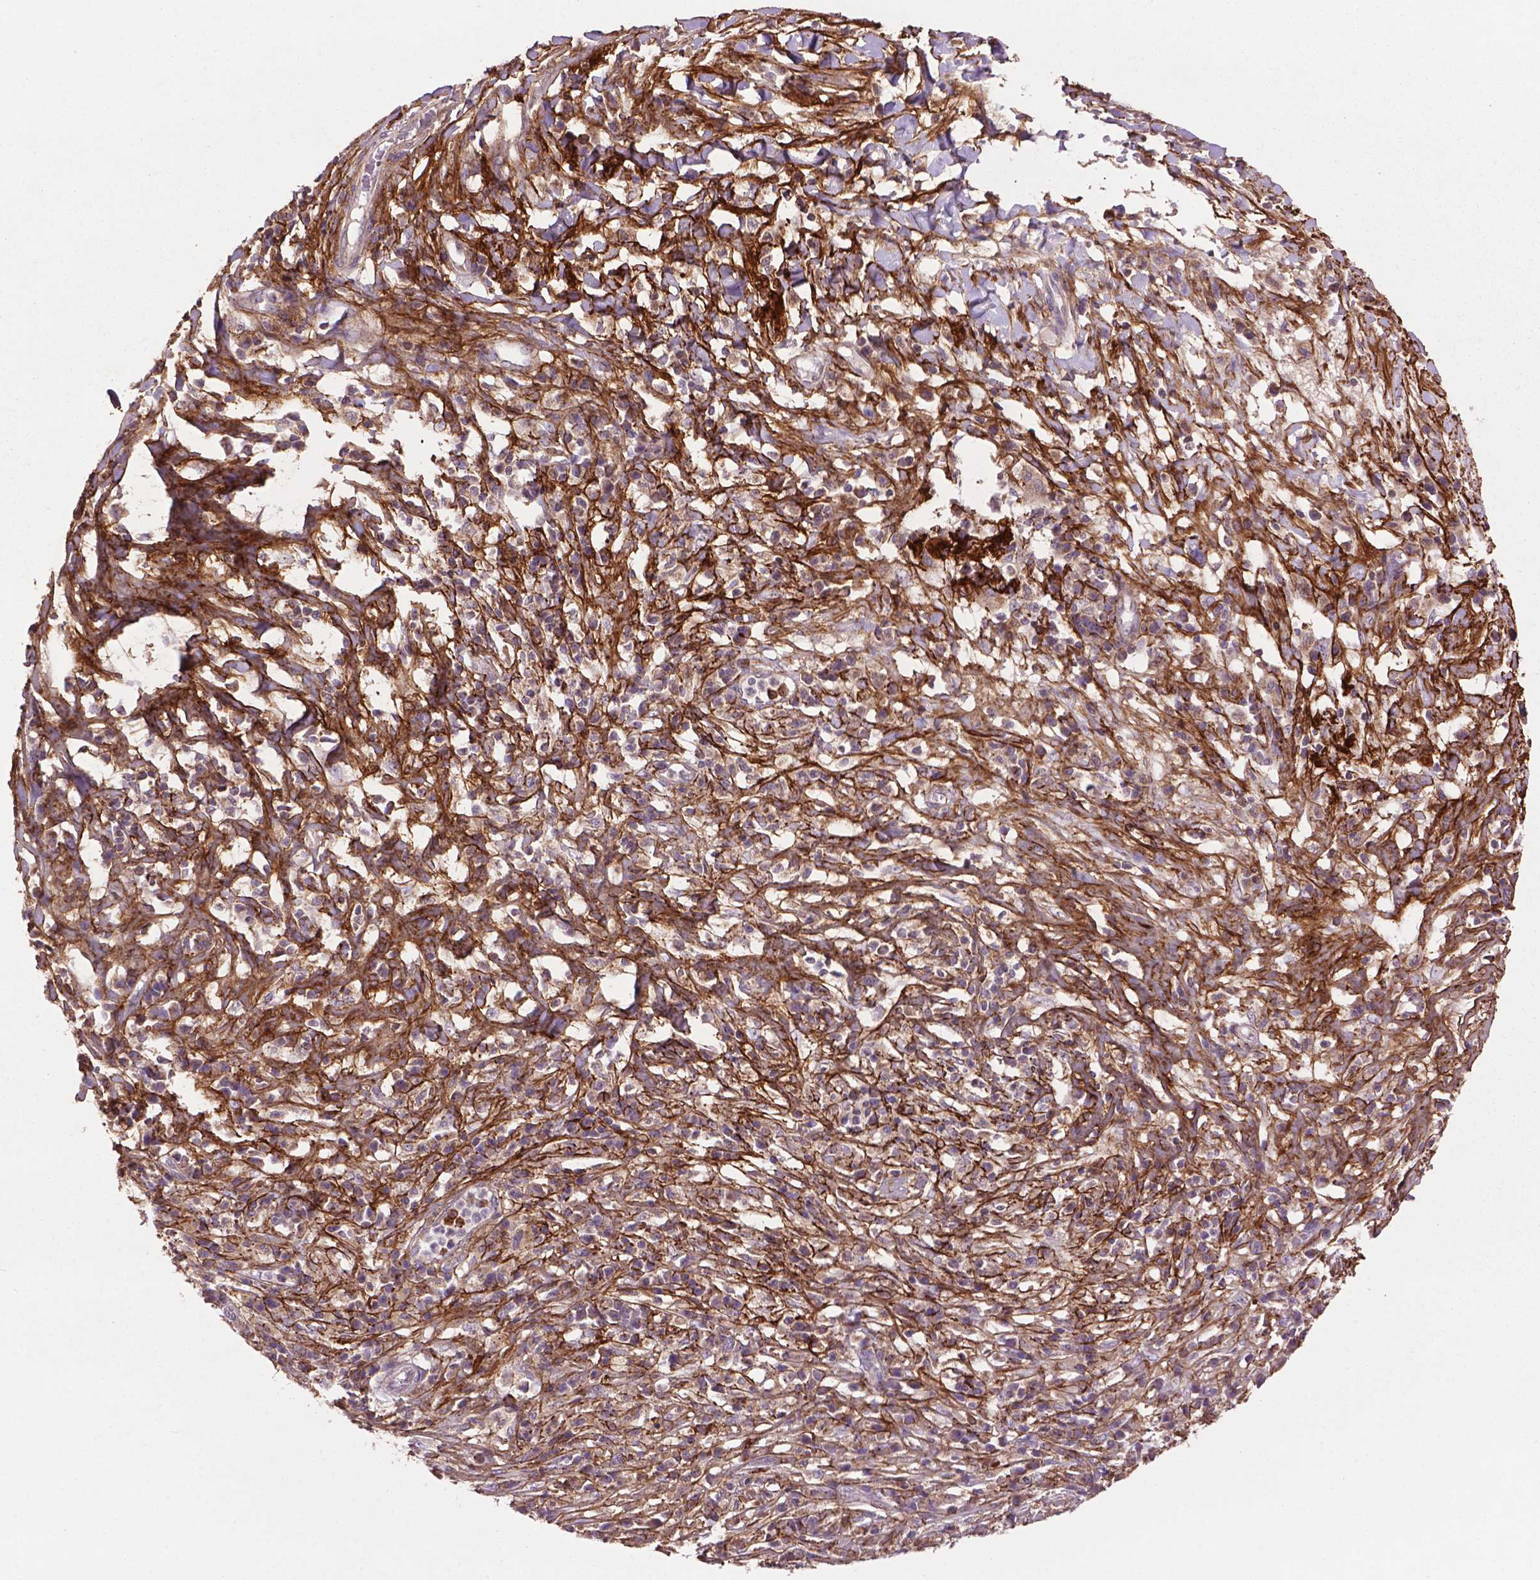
{"staining": {"intensity": "weak", "quantity": ">75%", "location": "cytoplasmic/membranous"}, "tissue": "melanoma", "cell_type": "Tumor cells", "image_type": "cancer", "snomed": [{"axis": "morphology", "description": "Malignant melanoma, NOS"}, {"axis": "topography", "description": "Skin"}], "caption": "An immunohistochemistry (IHC) micrograph of neoplastic tissue is shown. Protein staining in brown highlights weak cytoplasmic/membranous positivity in melanoma within tumor cells. (Stains: DAB in brown, nuclei in blue, Microscopy: brightfield microscopy at high magnification).", "gene": "LRRC3C", "patient": {"sex": "female", "age": 91}}